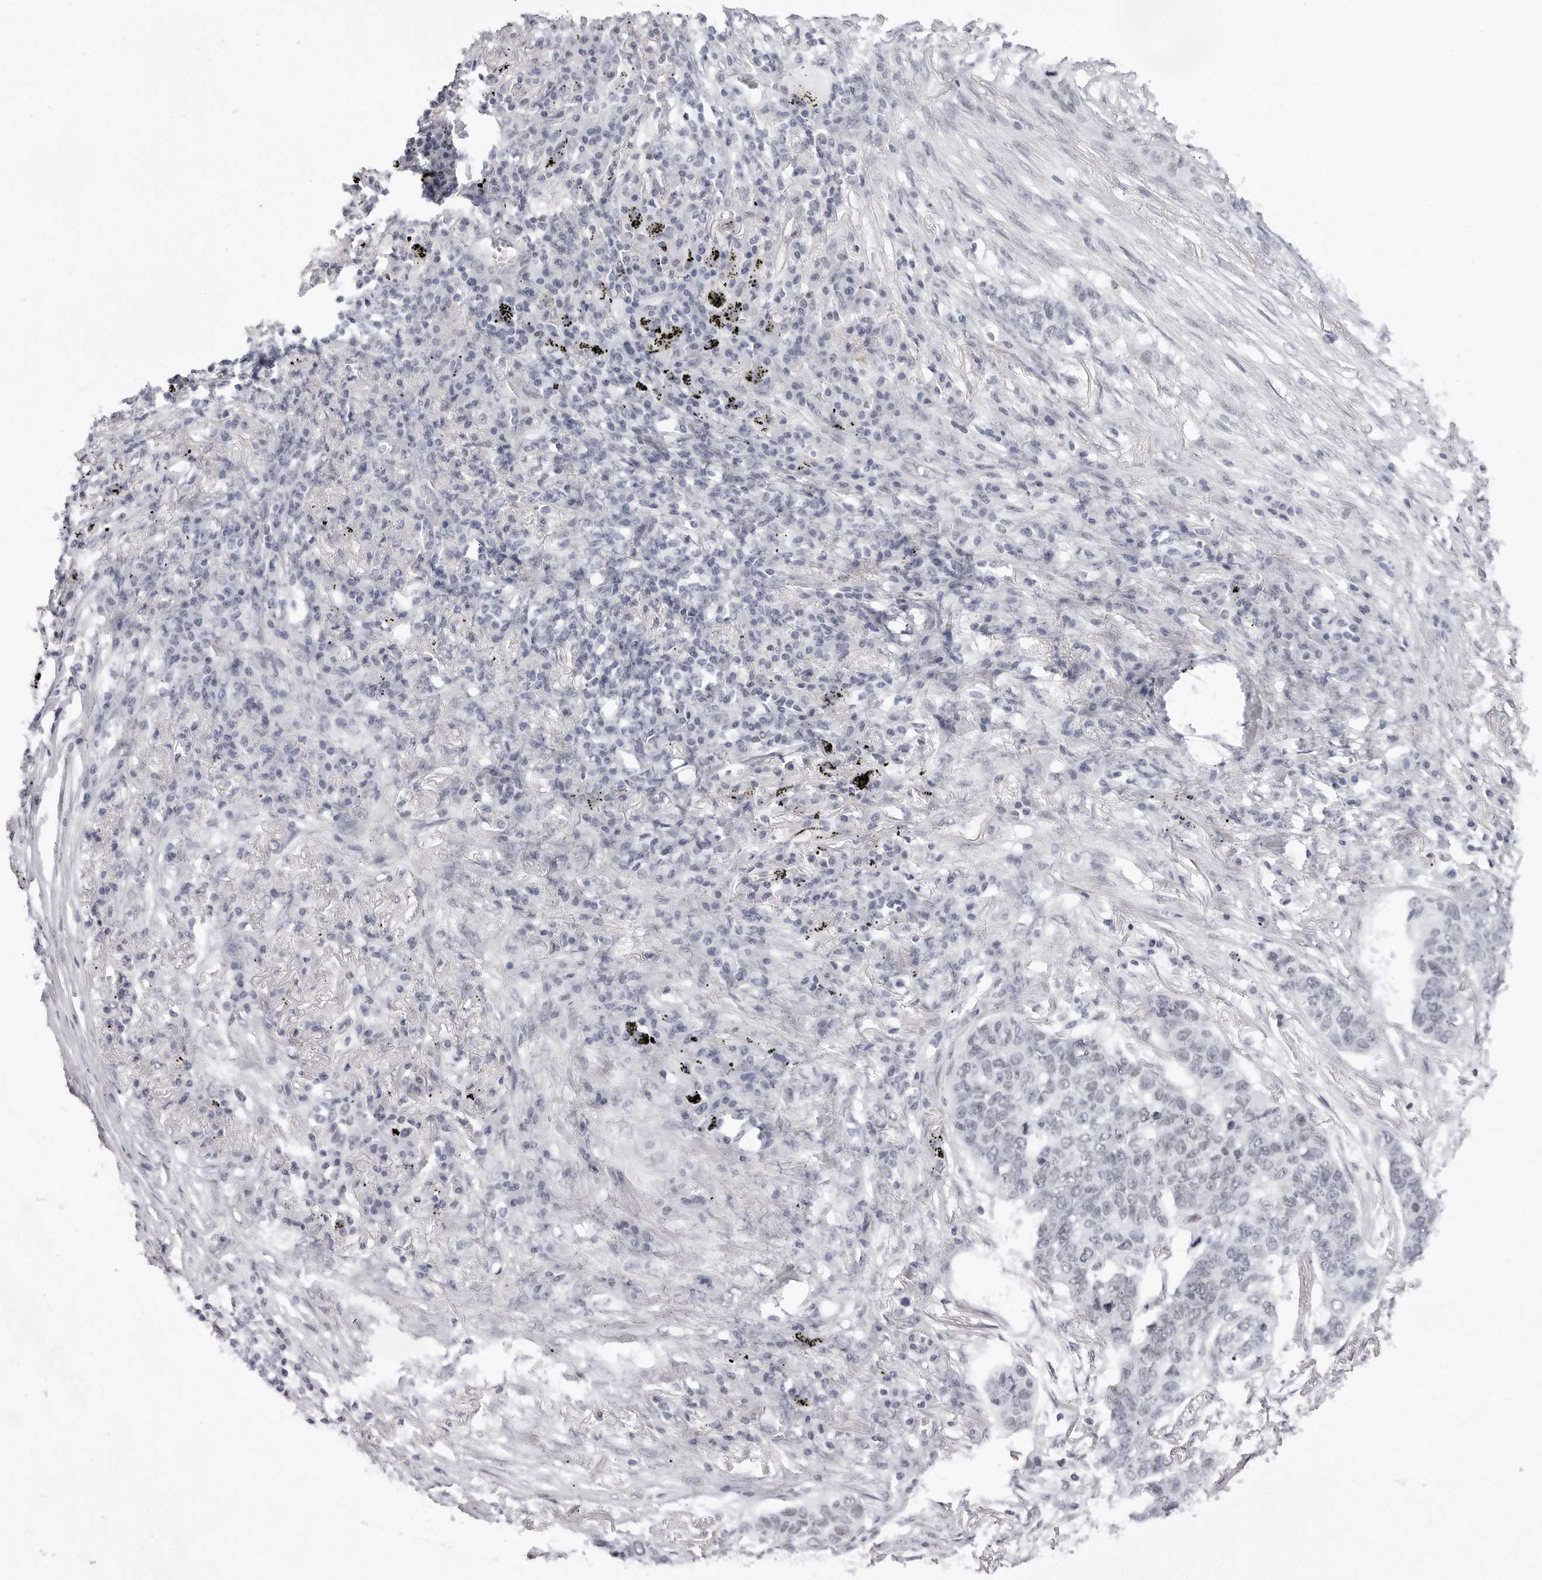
{"staining": {"intensity": "weak", "quantity": "<25%", "location": "nuclear"}, "tissue": "lung cancer", "cell_type": "Tumor cells", "image_type": "cancer", "snomed": [{"axis": "morphology", "description": "Squamous cell carcinoma, NOS"}, {"axis": "topography", "description": "Lung"}], "caption": "DAB (3,3'-diaminobenzidine) immunohistochemical staining of human lung squamous cell carcinoma reveals no significant positivity in tumor cells. Nuclei are stained in blue.", "gene": "VEZF1", "patient": {"sex": "female", "age": 63}}